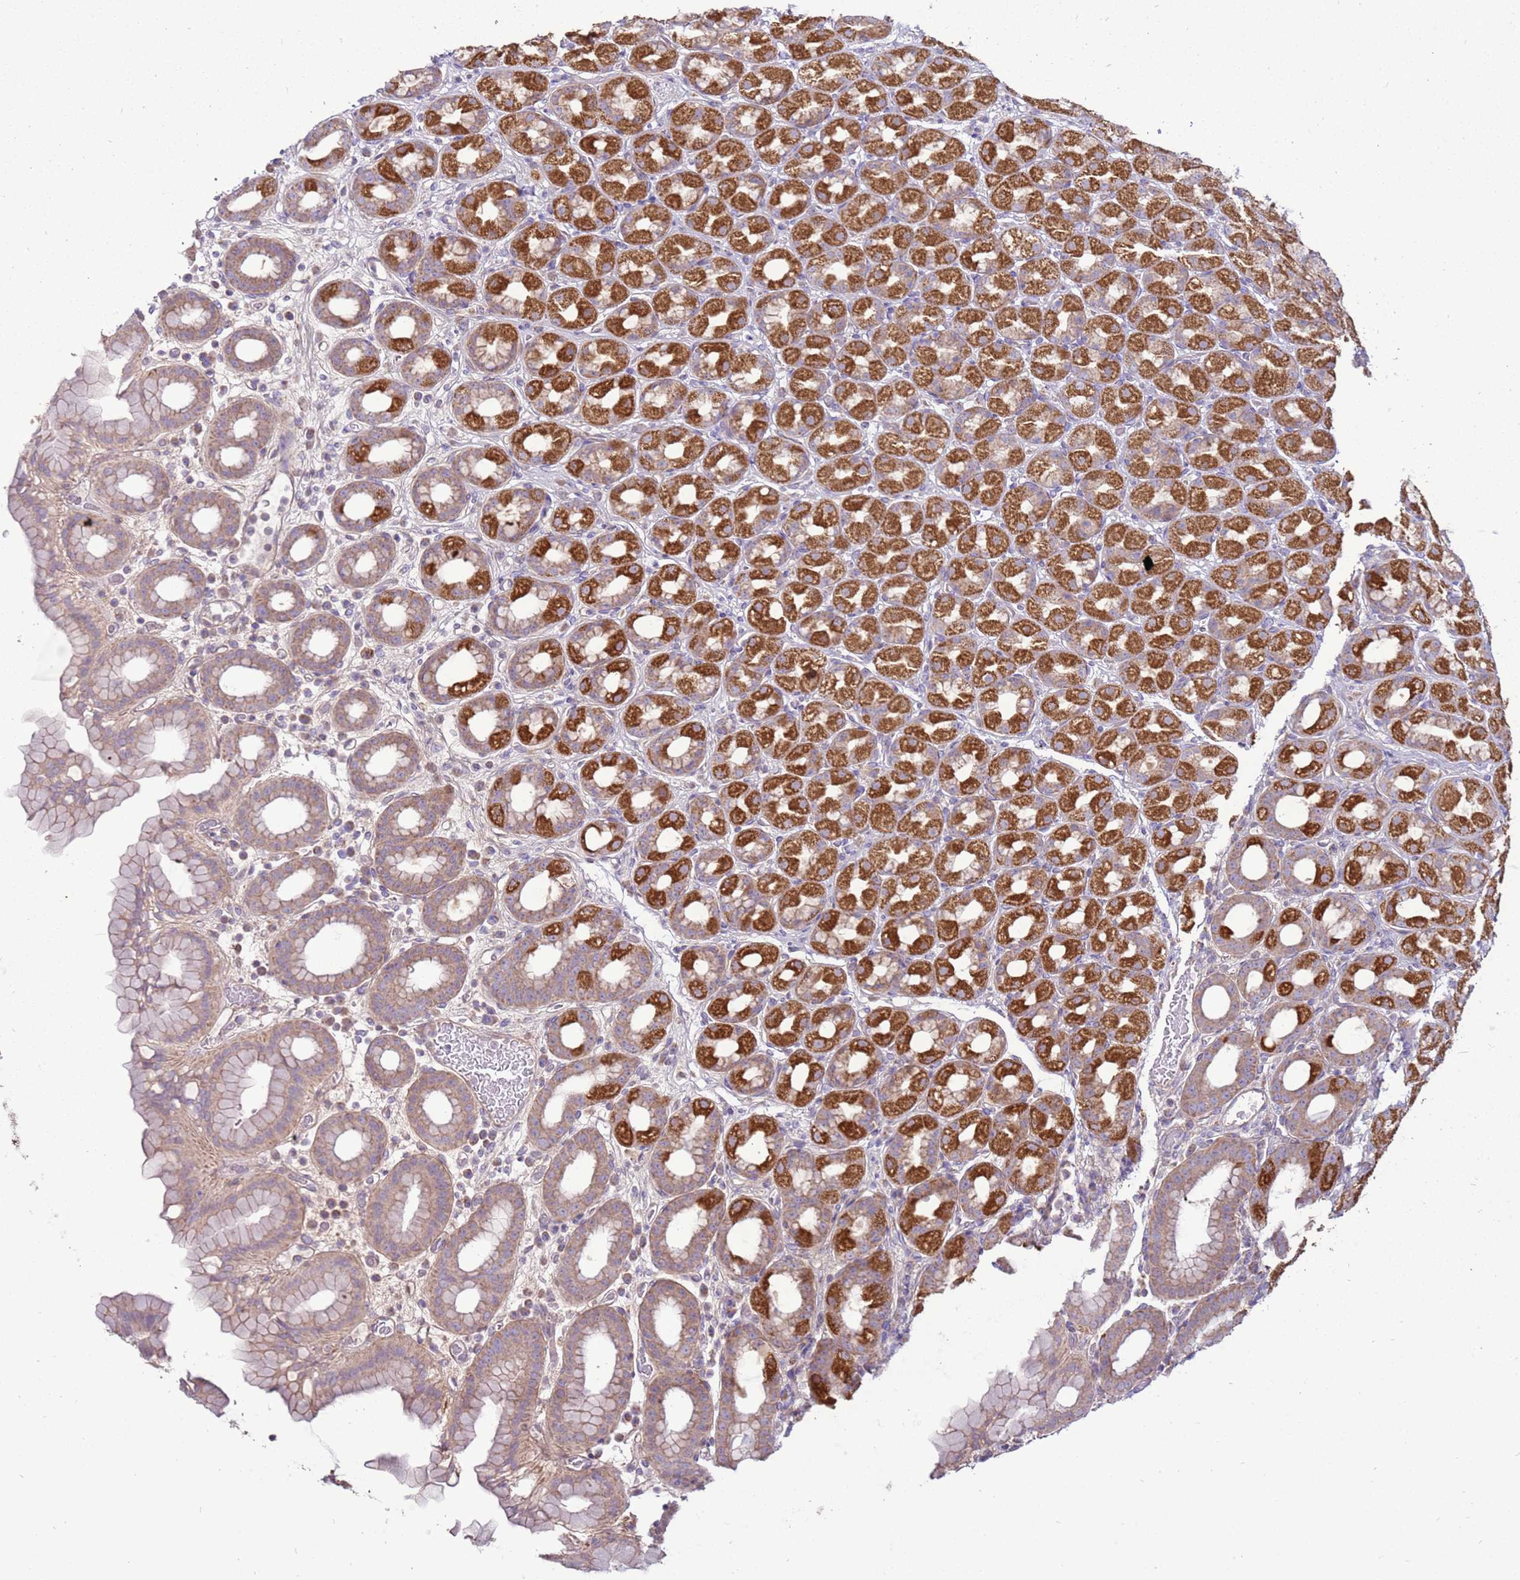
{"staining": {"intensity": "strong", "quantity": "25%-75%", "location": "cytoplasmic/membranous"}, "tissue": "stomach", "cell_type": "Glandular cells", "image_type": "normal", "snomed": [{"axis": "morphology", "description": "Normal tissue, NOS"}, {"axis": "topography", "description": "Stomach, upper"}], "caption": "Stomach stained with DAB (3,3'-diaminobenzidine) immunohistochemistry exhibits high levels of strong cytoplasmic/membranous positivity in about 25%-75% of glandular cells. Using DAB (3,3'-diaminobenzidine) (brown) and hematoxylin (blue) stains, captured at high magnification using brightfield microscopy.", "gene": "TRAPPC4", "patient": {"sex": "male", "age": 68}}